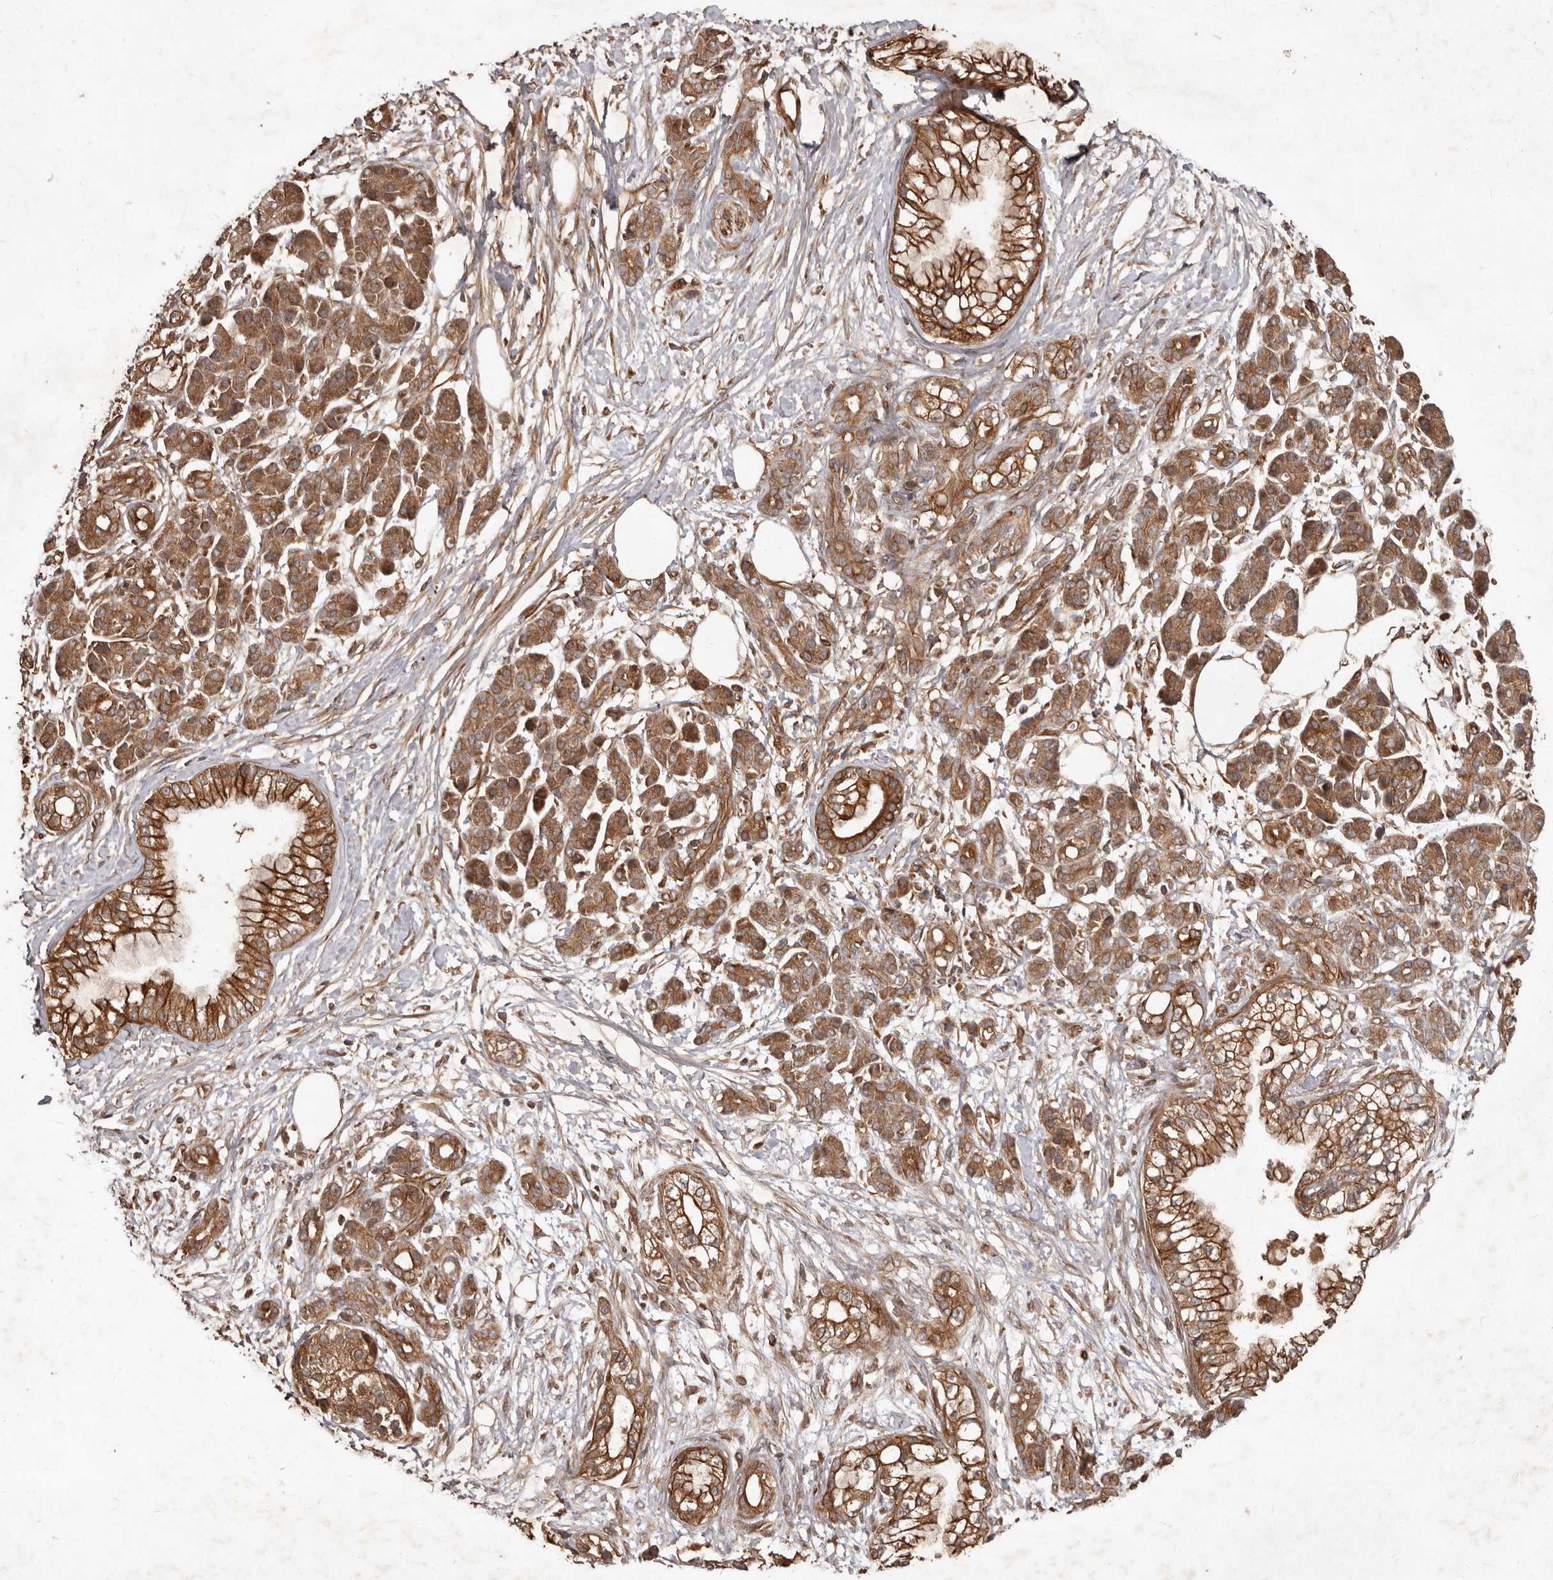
{"staining": {"intensity": "moderate", "quantity": ">75%", "location": "cytoplasmic/membranous"}, "tissue": "pancreatic cancer", "cell_type": "Tumor cells", "image_type": "cancer", "snomed": [{"axis": "morphology", "description": "Adenocarcinoma, NOS"}, {"axis": "topography", "description": "Pancreas"}], "caption": "Tumor cells reveal medium levels of moderate cytoplasmic/membranous staining in approximately >75% of cells in pancreatic cancer.", "gene": "STK36", "patient": {"sex": "male", "age": 68}}